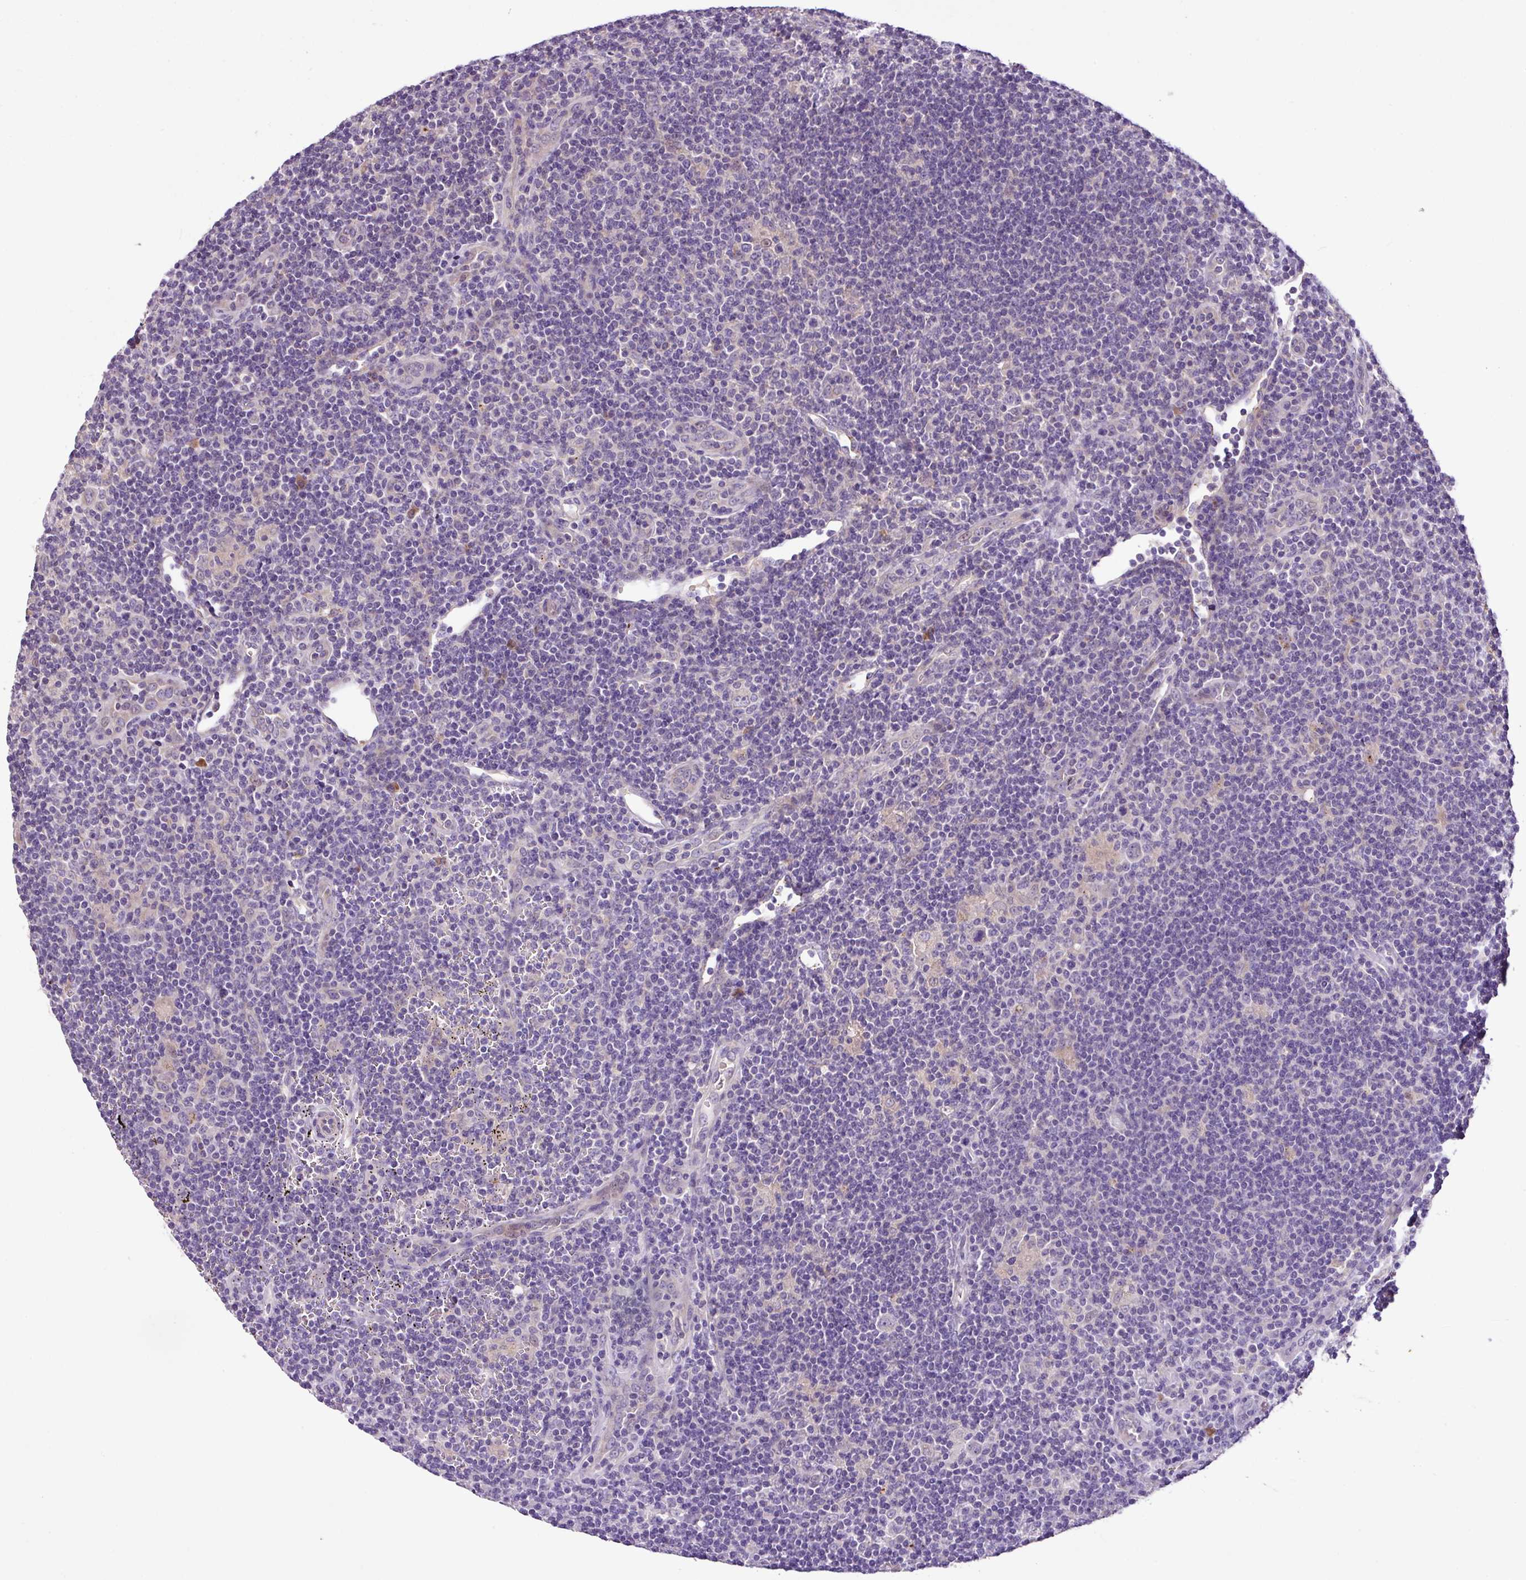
{"staining": {"intensity": "negative", "quantity": "none", "location": "none"}, "tissue": "lymphoma", "cell_type": "Tumor cells", "image_type": "cancer", "snomed": [{"axis": "morphology", "description": "Hodgkin's disease, NOS"}, {"axis": "topography", "description": "Lymph node"}], "caption": "This is a micrograph of IHC staining of lymphoma, which shows no staining in tumor cells. (DAB (3,3'-diaminobenzidine) immunohistochemistry with hematoxylin counter stain).", "gene": "ZNF266", "patient": {"sex": "female", "age": 57}}